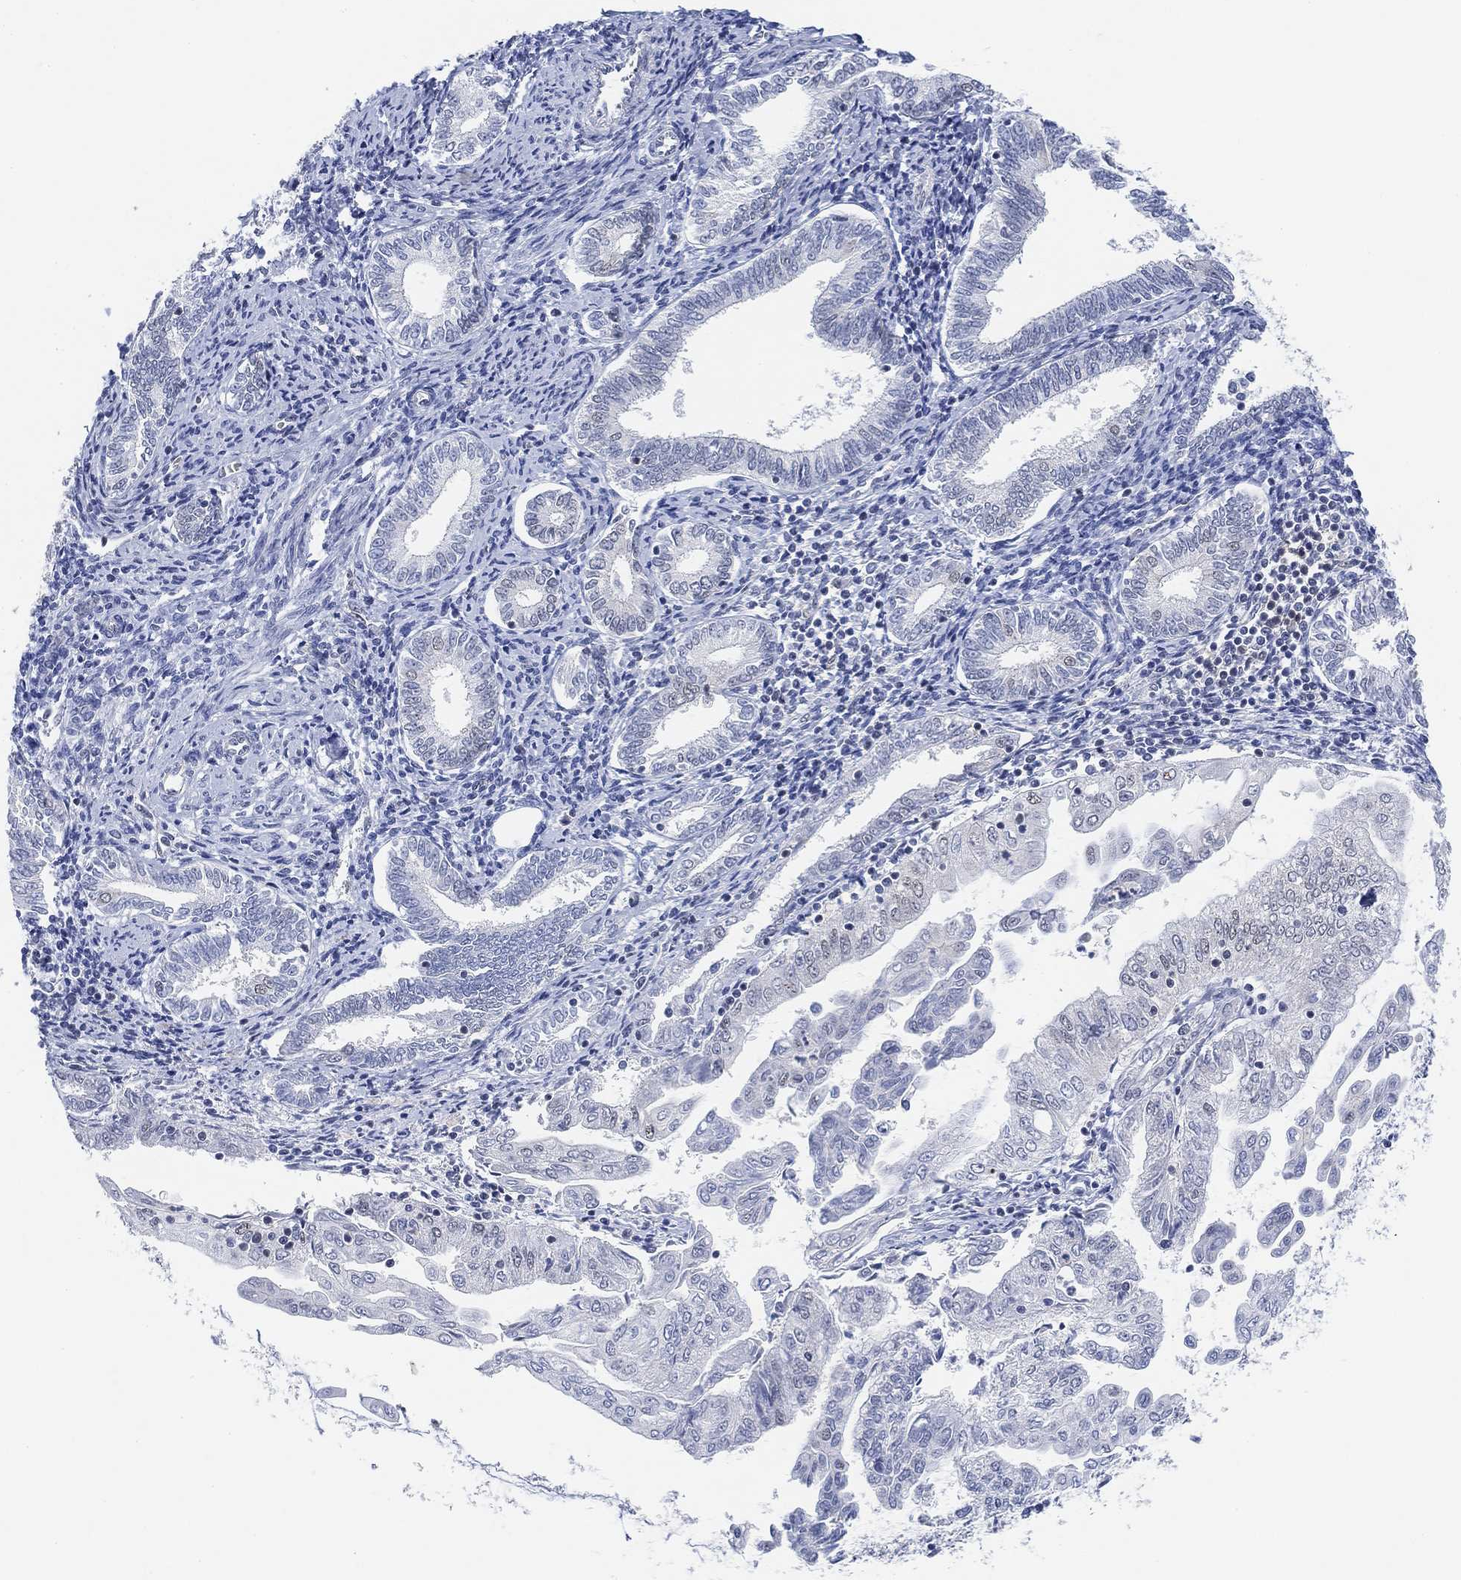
{"staining": {"intensity": "negative", "quantity": "none", "location": "none"}, "tissue": "endometrial cancer", "cell_type": "Tumor cells", "image_type": "cancer", "snomed": [{"axis": "morphology", "description": "Adenocarcinoma, NOS"}, {"axis": "topography", "description": "Endometrium"}], "caption": "DAB immunohistochemical staining of human endometrial cancer (adenocarcinoma) displays no significant expression in tumor cells.", "gene": "PAX6", "patient": {"sex": "female", "age": 56}}